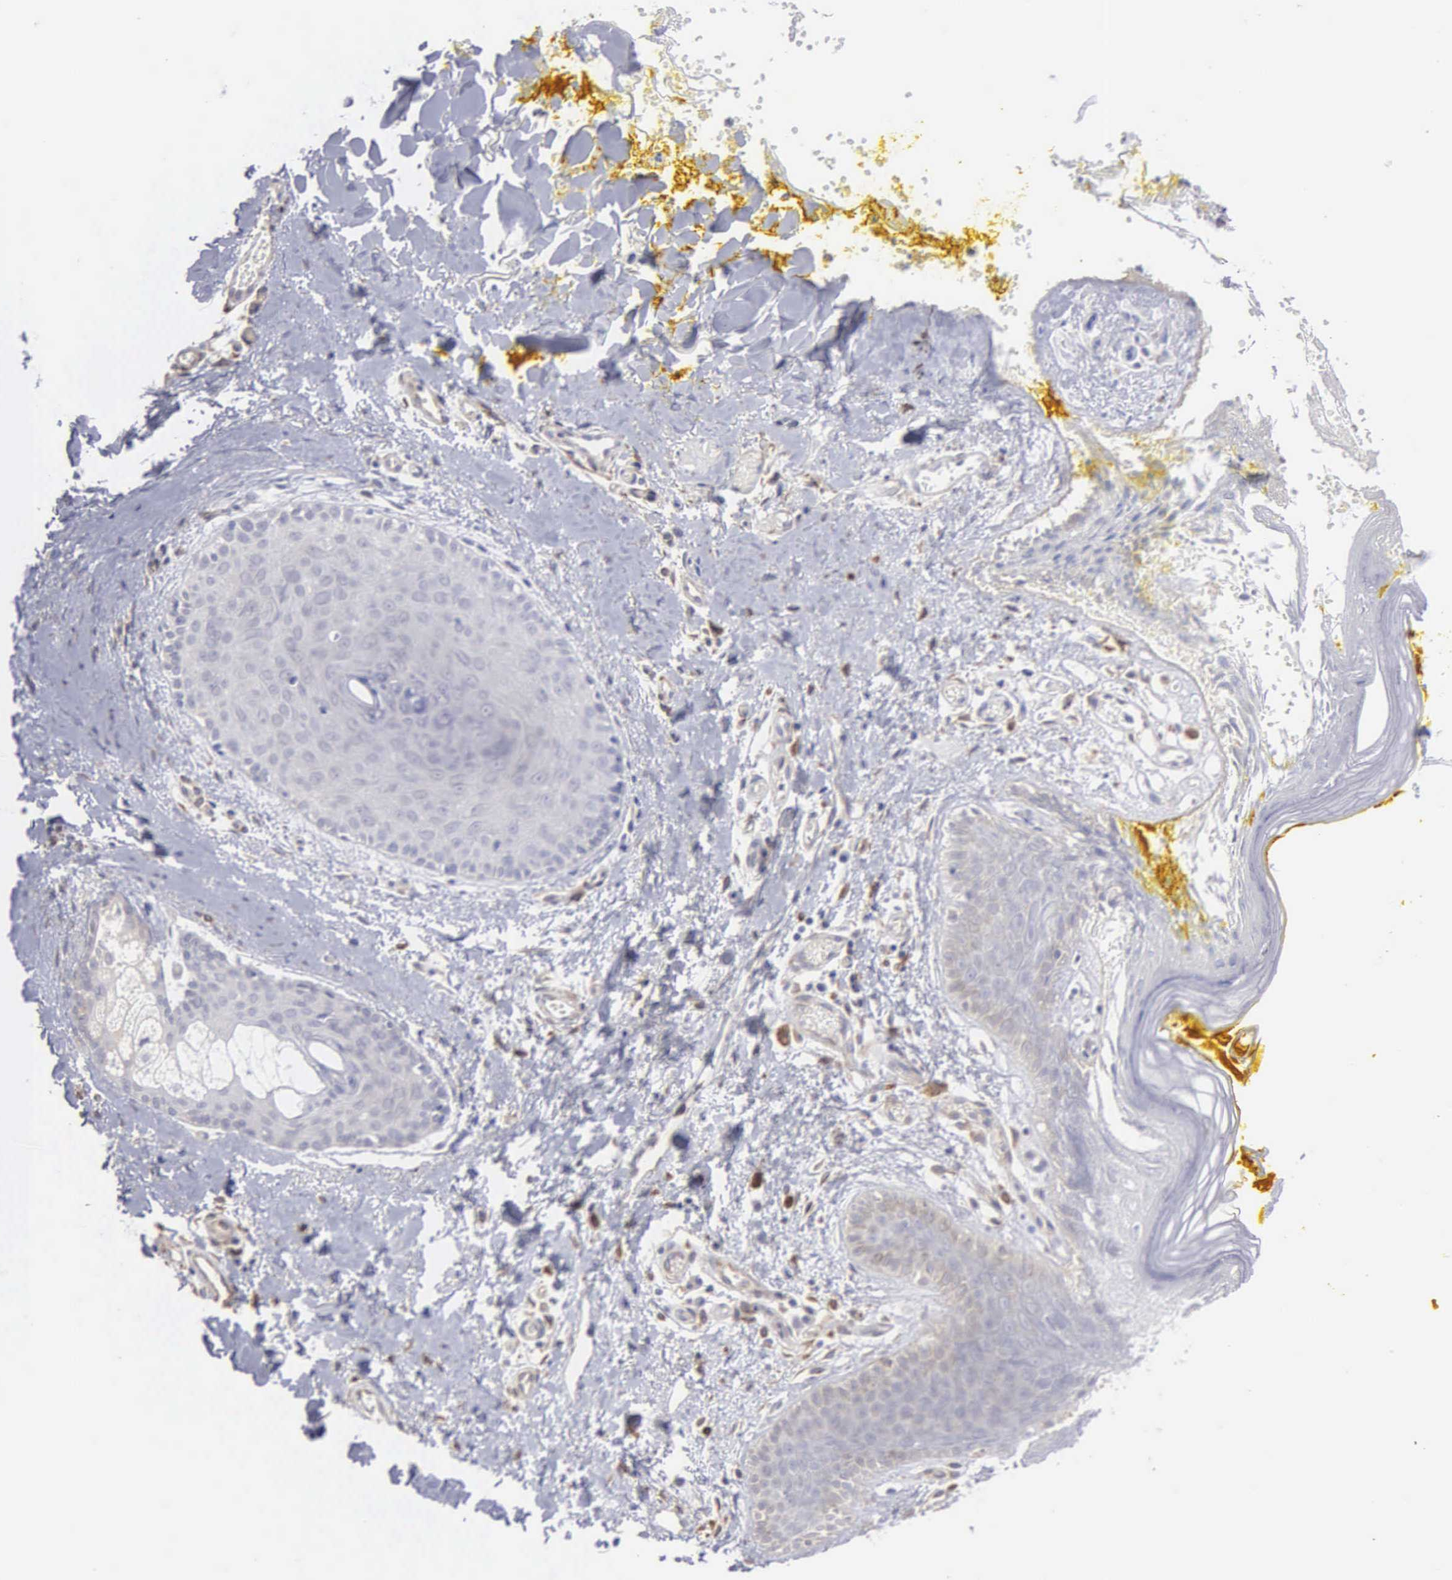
{"staining": {"intensity": "weak", "quantity": "<25%", "location": "cytoplasmic/membranous"}, "tissue": "skin", "cell_type": "Epidermal cells", "image_type": "normal", "snomed": [{"axis": "morphology", "description": "Normal tissue, NOS"}, {"axis": "topography", "description": "Skin"}, {"axis": "topography", "description": "Anal"}], "caption": "IHC of benign skin reveals no staining in epidermal cells. Brightfield microscopy of immunohistochemistry stained with DAB (brown) and hematoxylin (blue), captured at high magnification.", "gene": "LIN52", "patient": {"sex": "male", "age": 61}}